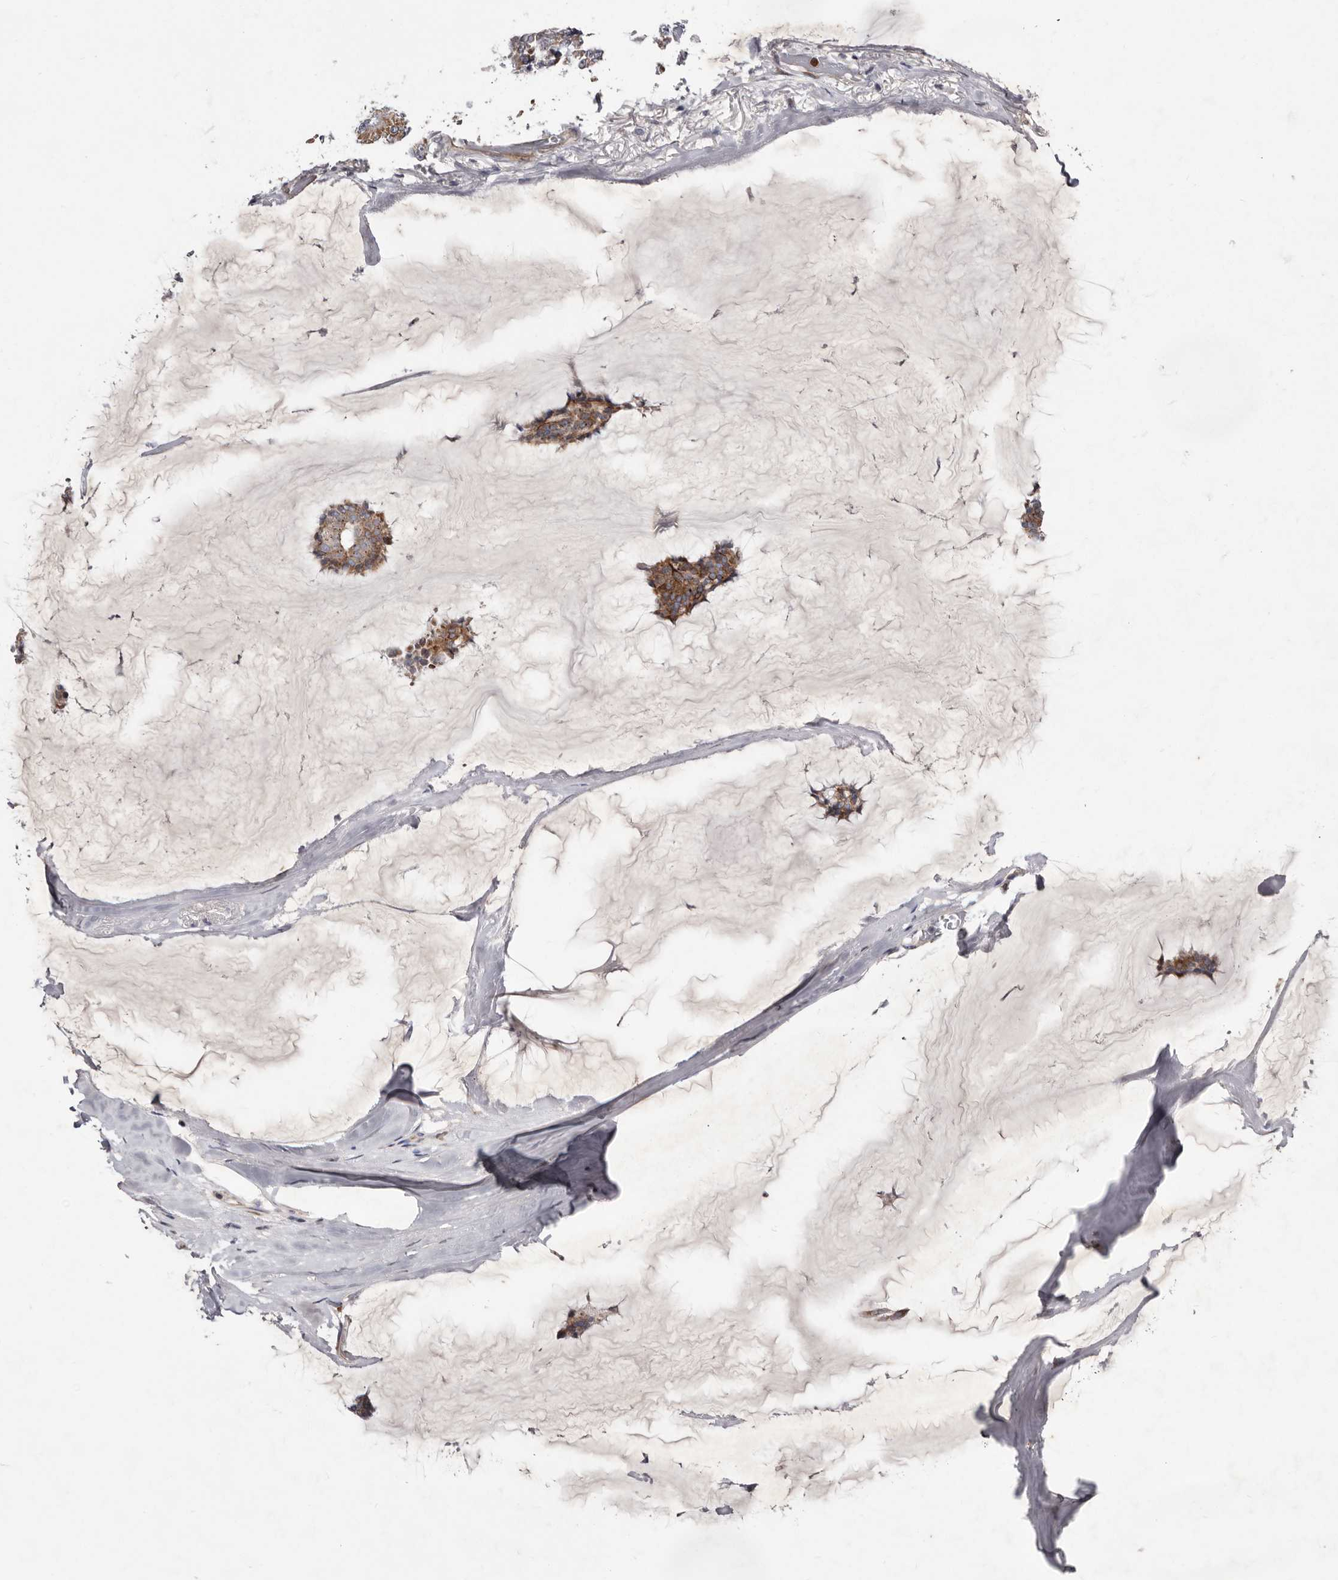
{"staining": {"intensity": "moderate", "quantity": ">75%", "location": "cytoplasmic/membranous"}, "tissue": "breast cancer", "cell_type": "Tumor cells", "image_type": "cancer", "snomed": [{"axis": "morphology", "description": "Duct carcinoma"}, {"axis": "topography", "description": "Breast"}], "caption": "Protein staining of breast intraductal carcinoma tissue demonstrates moderate cytoplasmic/membranous positivity in about >75% of tumor cells.", "gene": "TIMM17B", "patient": {"sex": "female", "age": 93}}